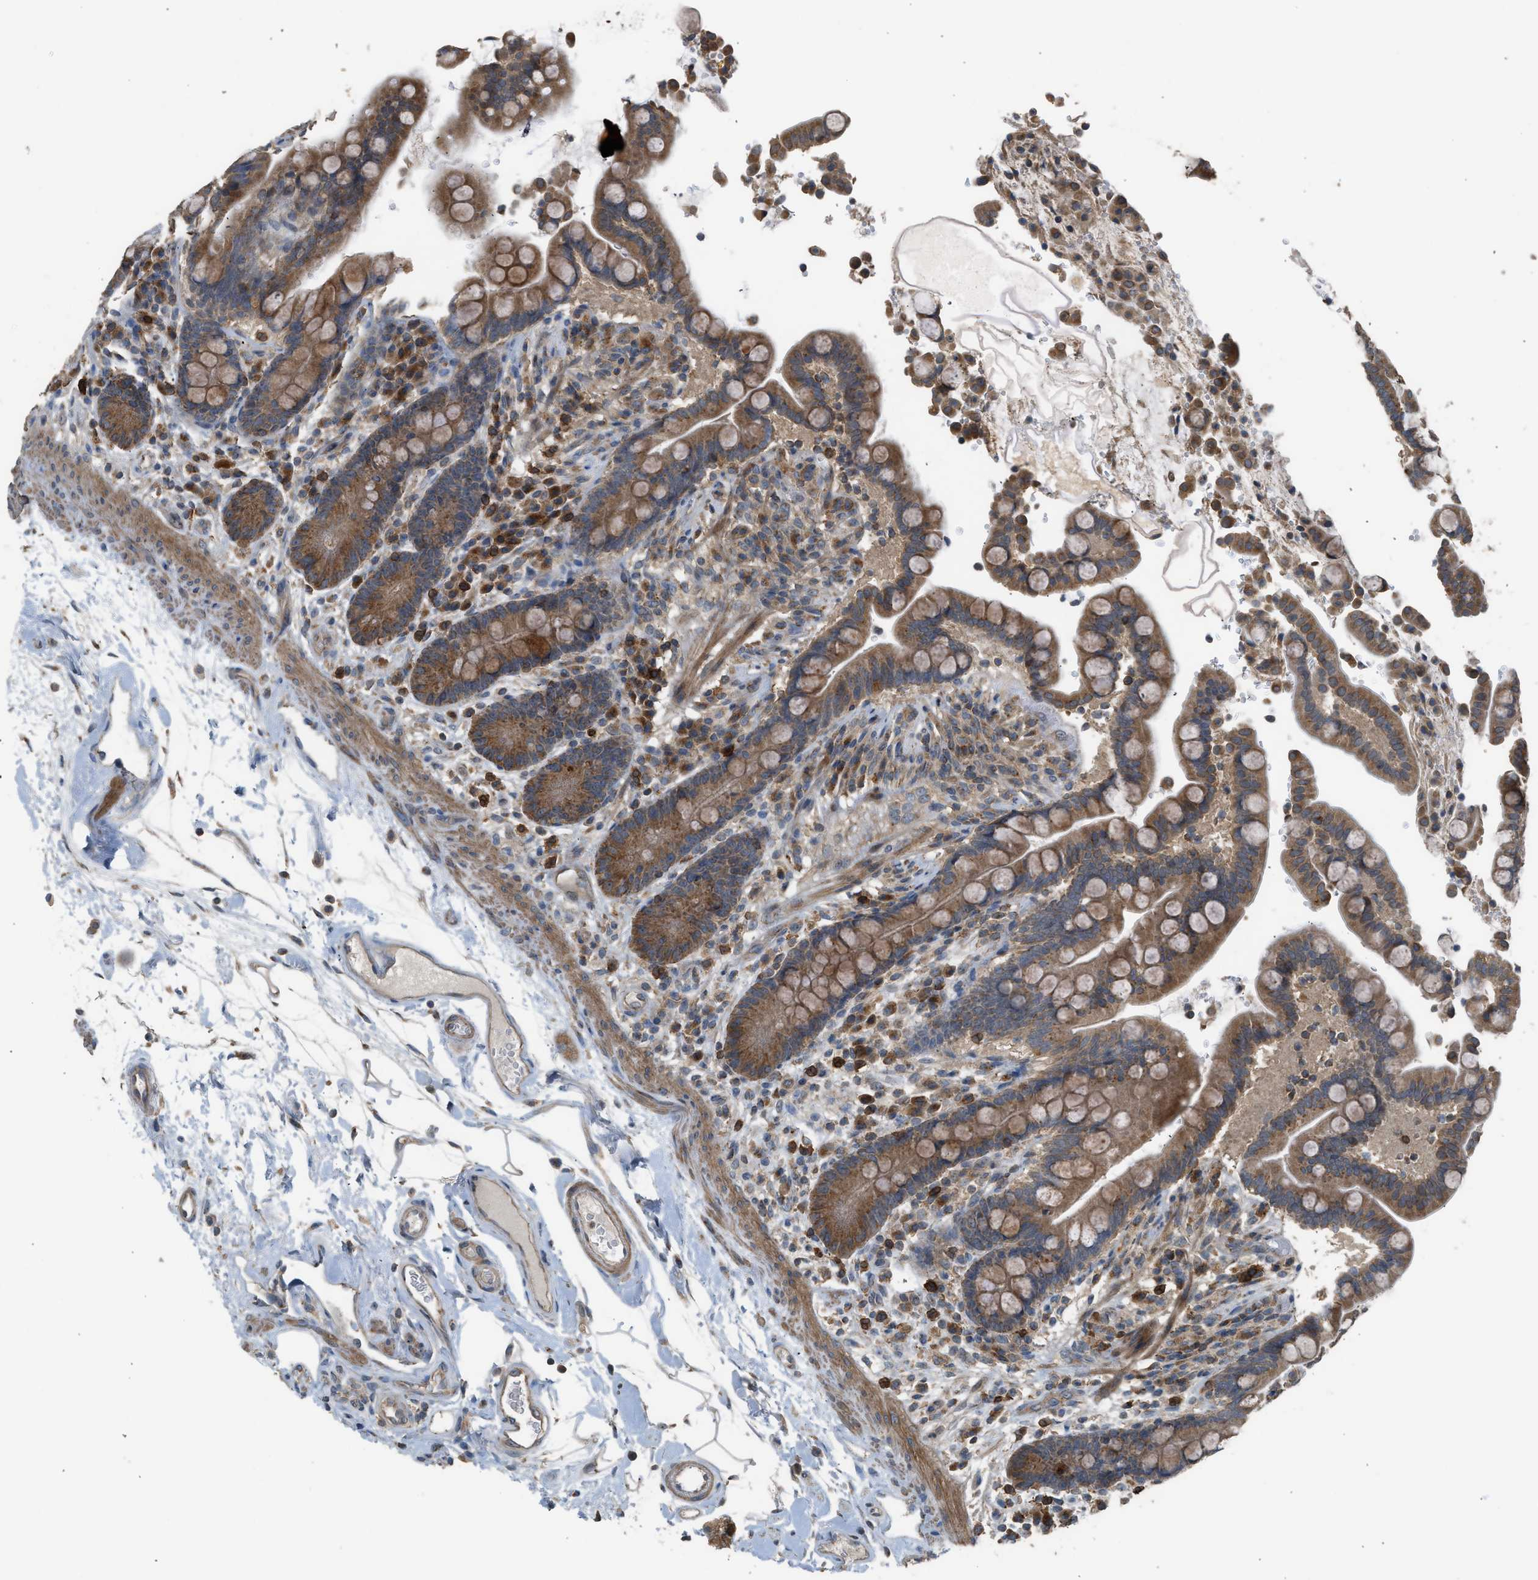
{"staining": {"intensity": "moderate", "quantity": ">75%", "location": "cytoplasmic/membranous"}, "tissue": "colon", "cell_type": "Endothelial cells", "image_type": "normal", "snomed": [{"axis": "morphology", "description": "Normal tissue, NOS"}, {"axis": "topography", "description": "Colon"}], "caption": "Protein analysis of normal colon exhibits moderate cytoplasmic/membranous expression in approximately >75% of endothelial cells.", "gene": "STARD3", "patient": {"sex": "male", "age": 73}}